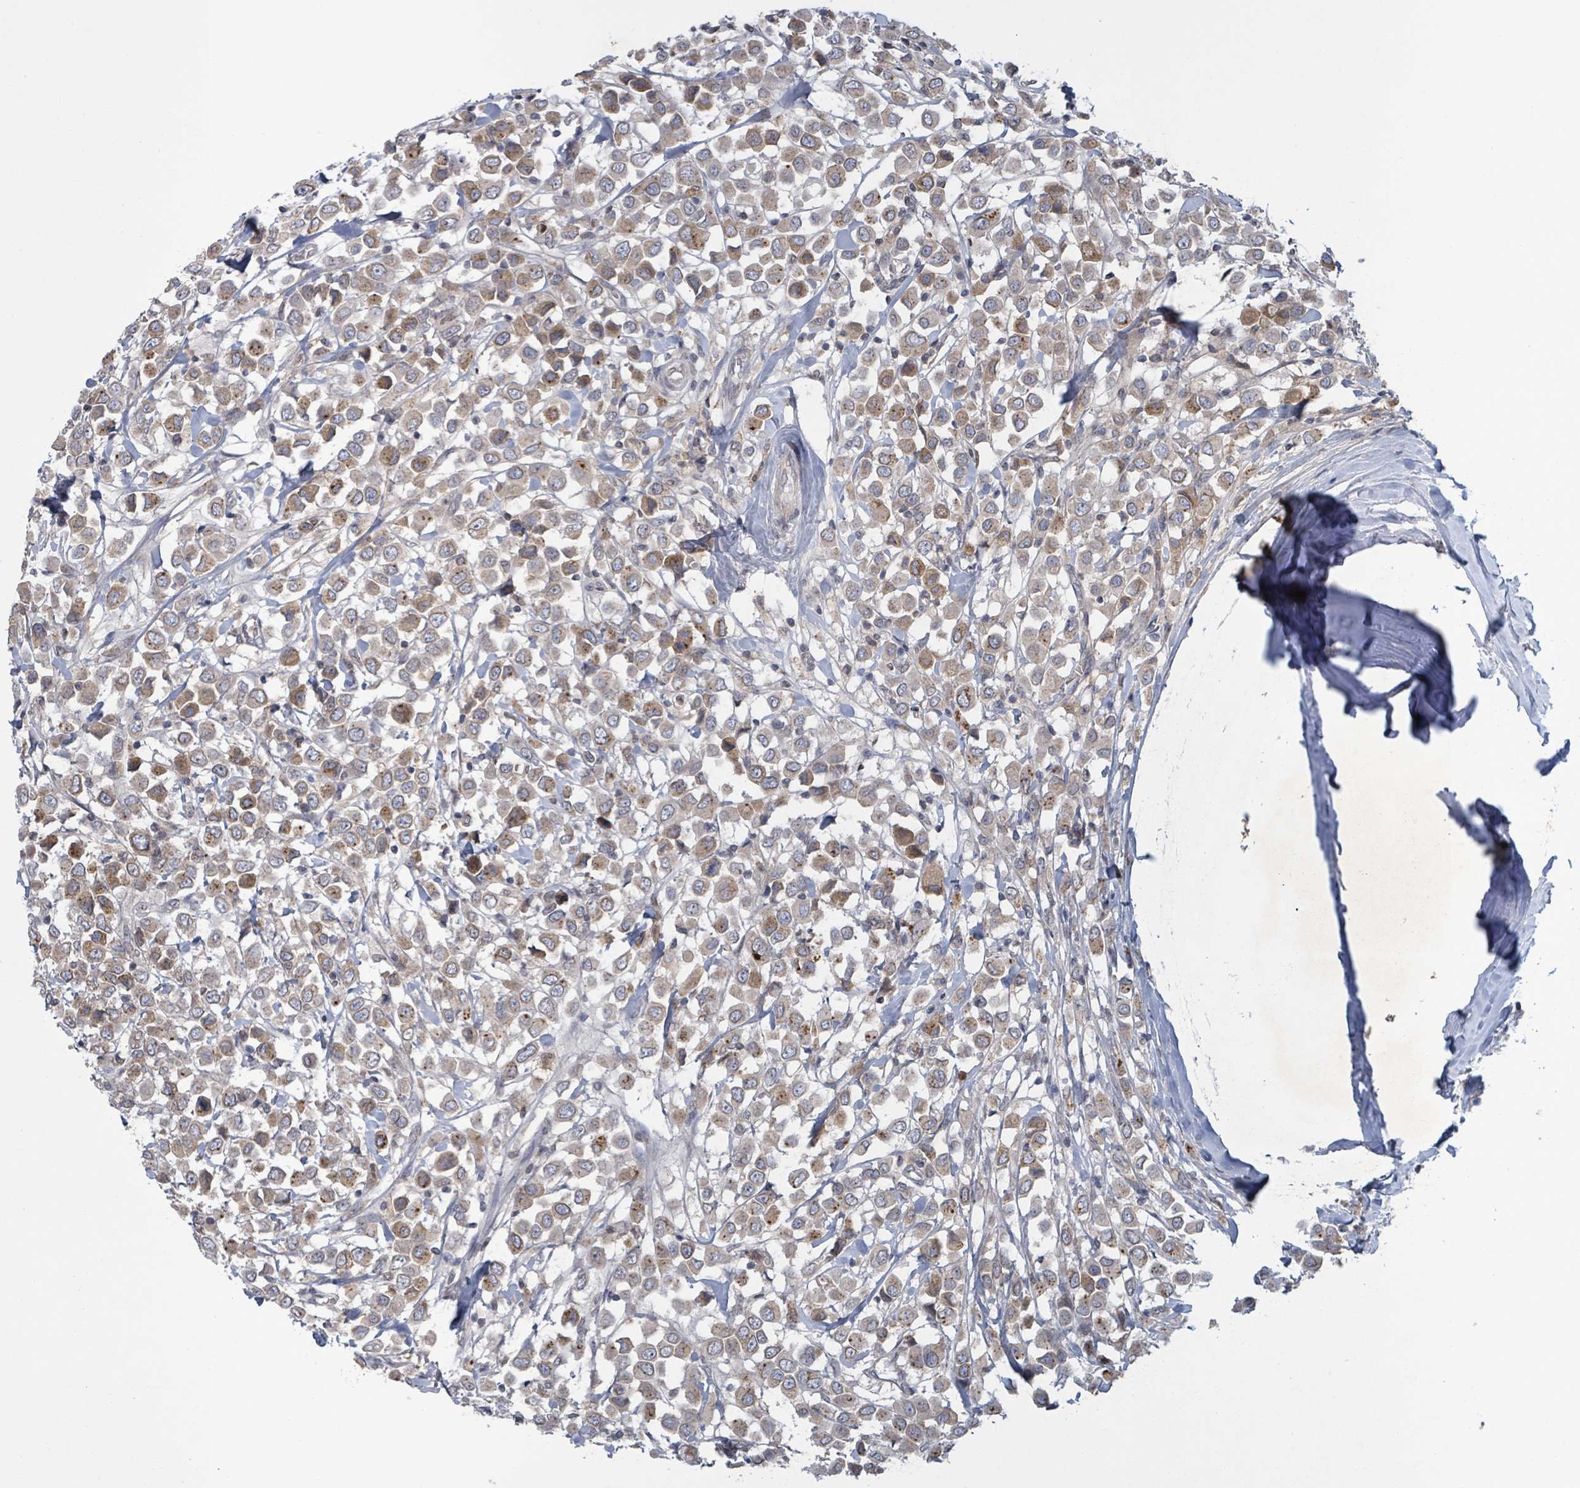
{"staining": {"intensity": "moderate", "quantity": ">75%", "location": "cytoplasmic/membranous"}, "tissue": "breast cancer", "cell_type": "Tumor cells", "image_type": "cancer", "snomed": [{"axis": "morphology", "description": "Duct carcinoma"}, {"axis": "topography", "description": "Breast"}], "caption": "This is an image of immunohistochemistry staining of breast infiltrating ductal carcinoma, which shows moderate expression in the cytoplasmic/membranous of tumor cells.", "gene": "GRM8", "patient": {"sex": "female", "age": 61}}